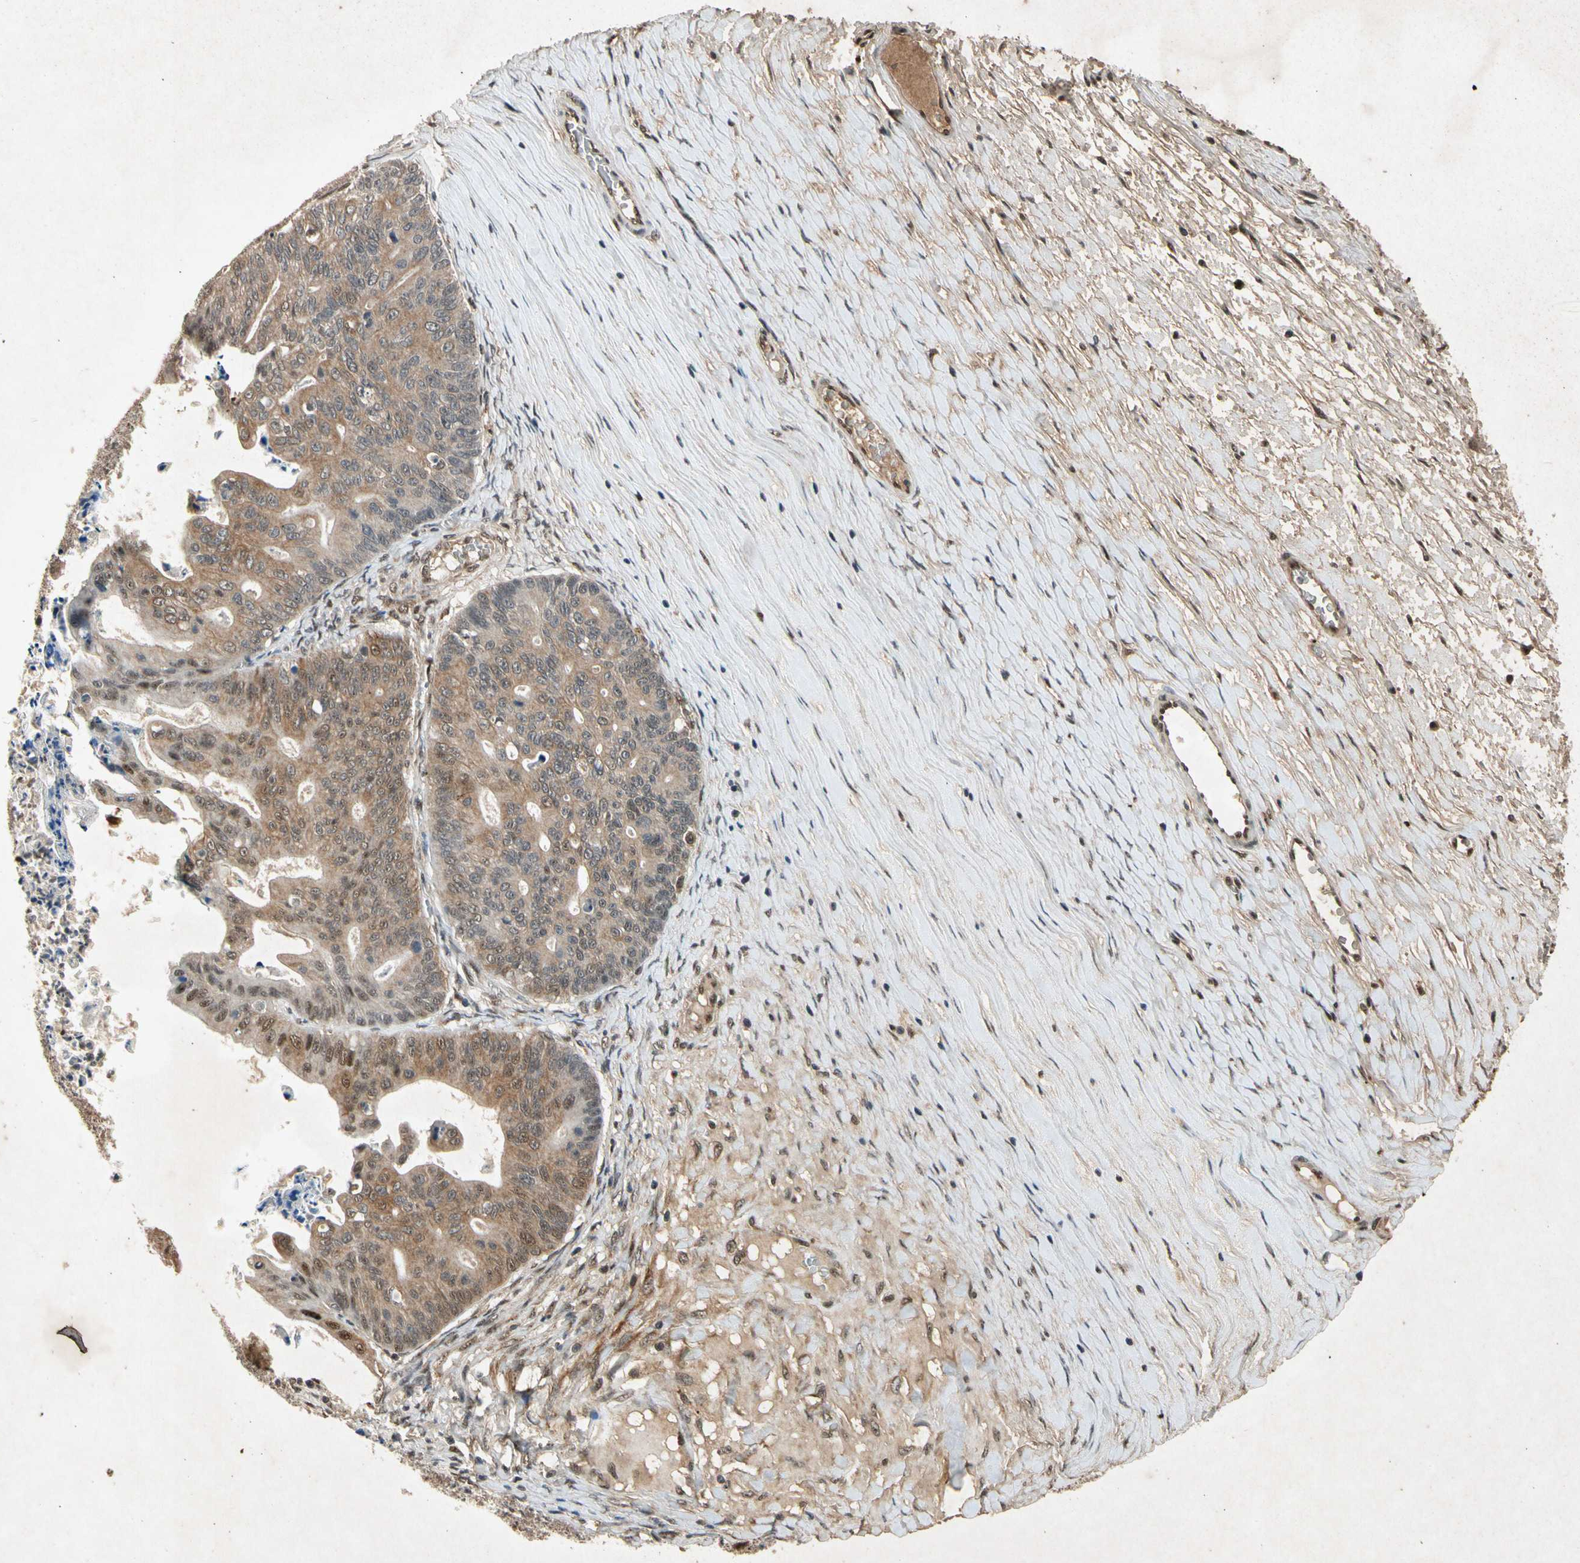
{"staining": {"intensity": "moderate", "quantity": "25%-75%", "location": "cytoplasmic/membranous,nuclear"}, "tissue": "ovarian cancer", "cell_type": "Tumor cells", "image_type": "cancer", "snomed": [{"axis": "morphology", "description": "Cystadenocarcinoma, mucinous, NOS"}, {"axis": "topography", "description": "Ovary"}], "caption": "DAB immunohistochemical staining of ovarian cancer exhibits moderate cytoplasmic/membranous and nuclear protein expression in approximately 25%-75% of tumor cells. (Brightfield microscopy of DAB IHC at high magnification).", "gene": "PML", "patient": {"sex": "female", "age": 37}}